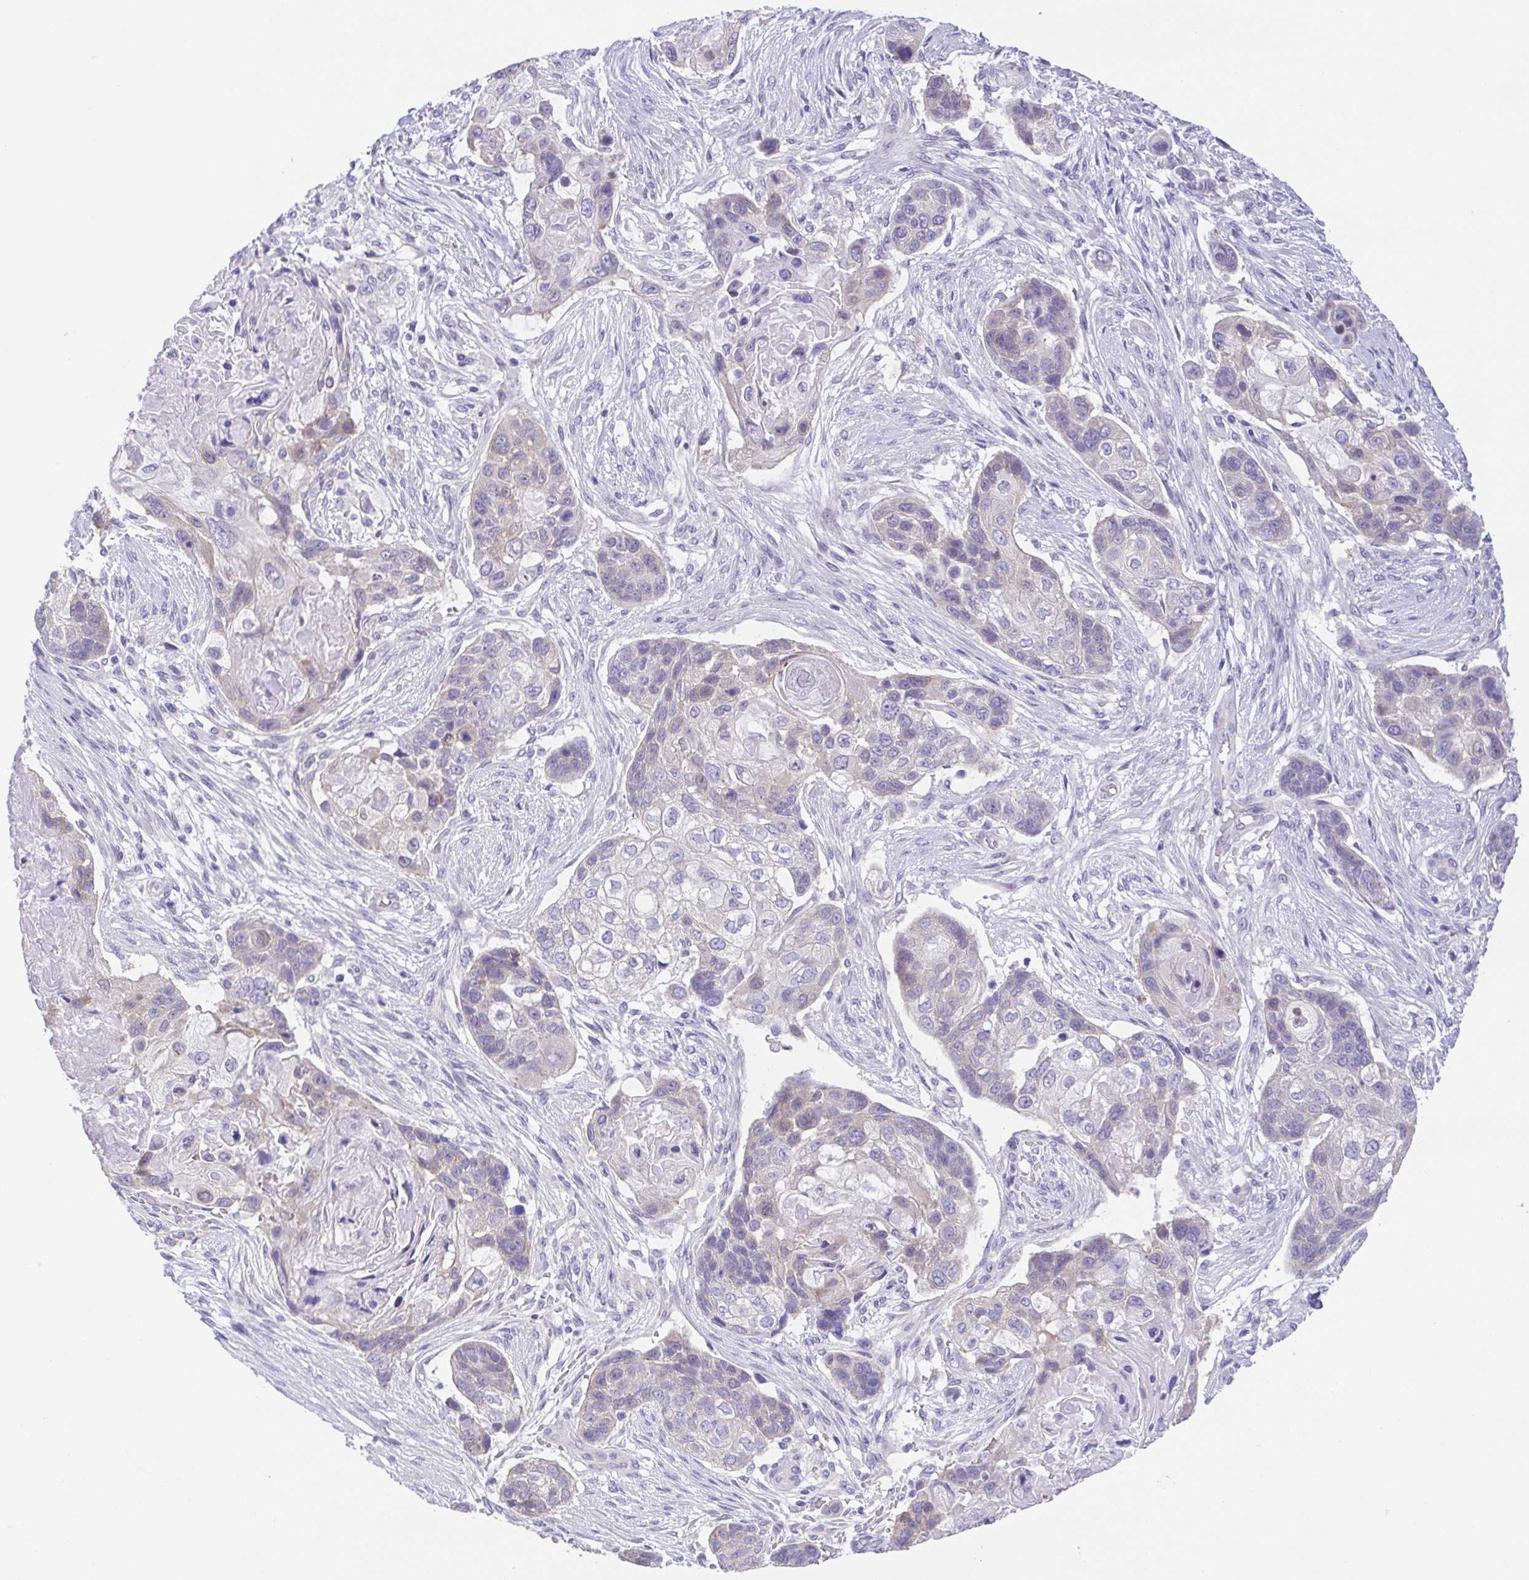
{"staining": {"intensity": "negative", "quantity": "none", "location": "none"}, "tissue": "lung cancer", "cell_type": "Tumor cells", "image_type": "cancer", "snomed": [{"axis": "morphology", "description": "Squamous cell carcinoma, NOS"}, {"axis": "topography", "description": "Lung"}], "caption": "A micrograph of human lung cancer (squamous cell carcinoma) is negative for staining in tumor cells.", "gene": "LUZP4", "patient": {"sex": "male", "age": 69}}